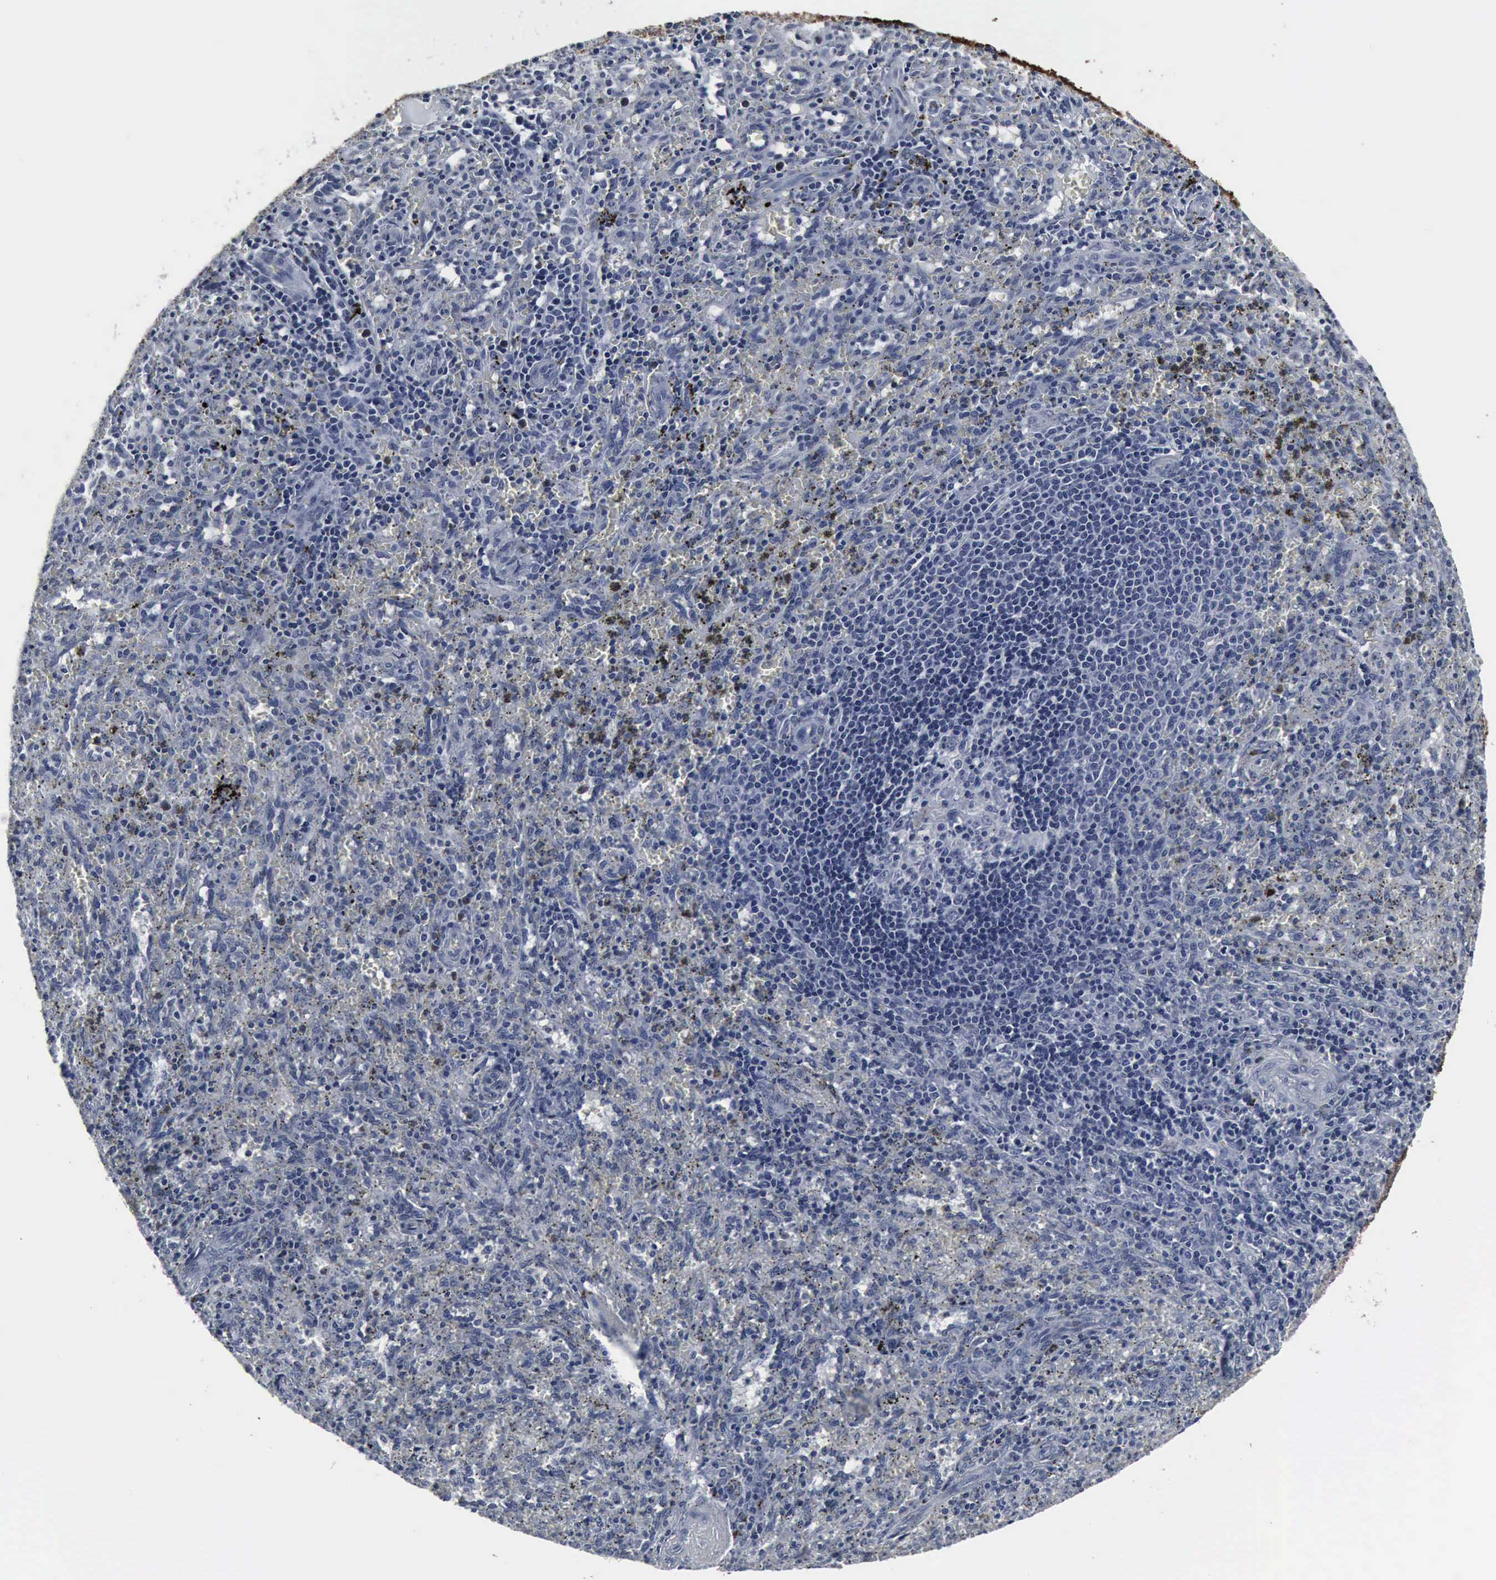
{"staining": {"intensity": "negative", "quantity": "none", "location": "none"}, "tissue": "spleen", "cell_type": "Cells in red pulp", "image_type": "normal", "snomed": [{"axis": "morphology", "description": "Normal tissue, NOS"}, {"axis": "topography", "description": "Spleen"}], "caption": "Photomicrograph shows no protein positivity in cells in red pulp of benign spleen.", "gene": "SNAP25", "patient": {"sex": "female", "age": 10}}